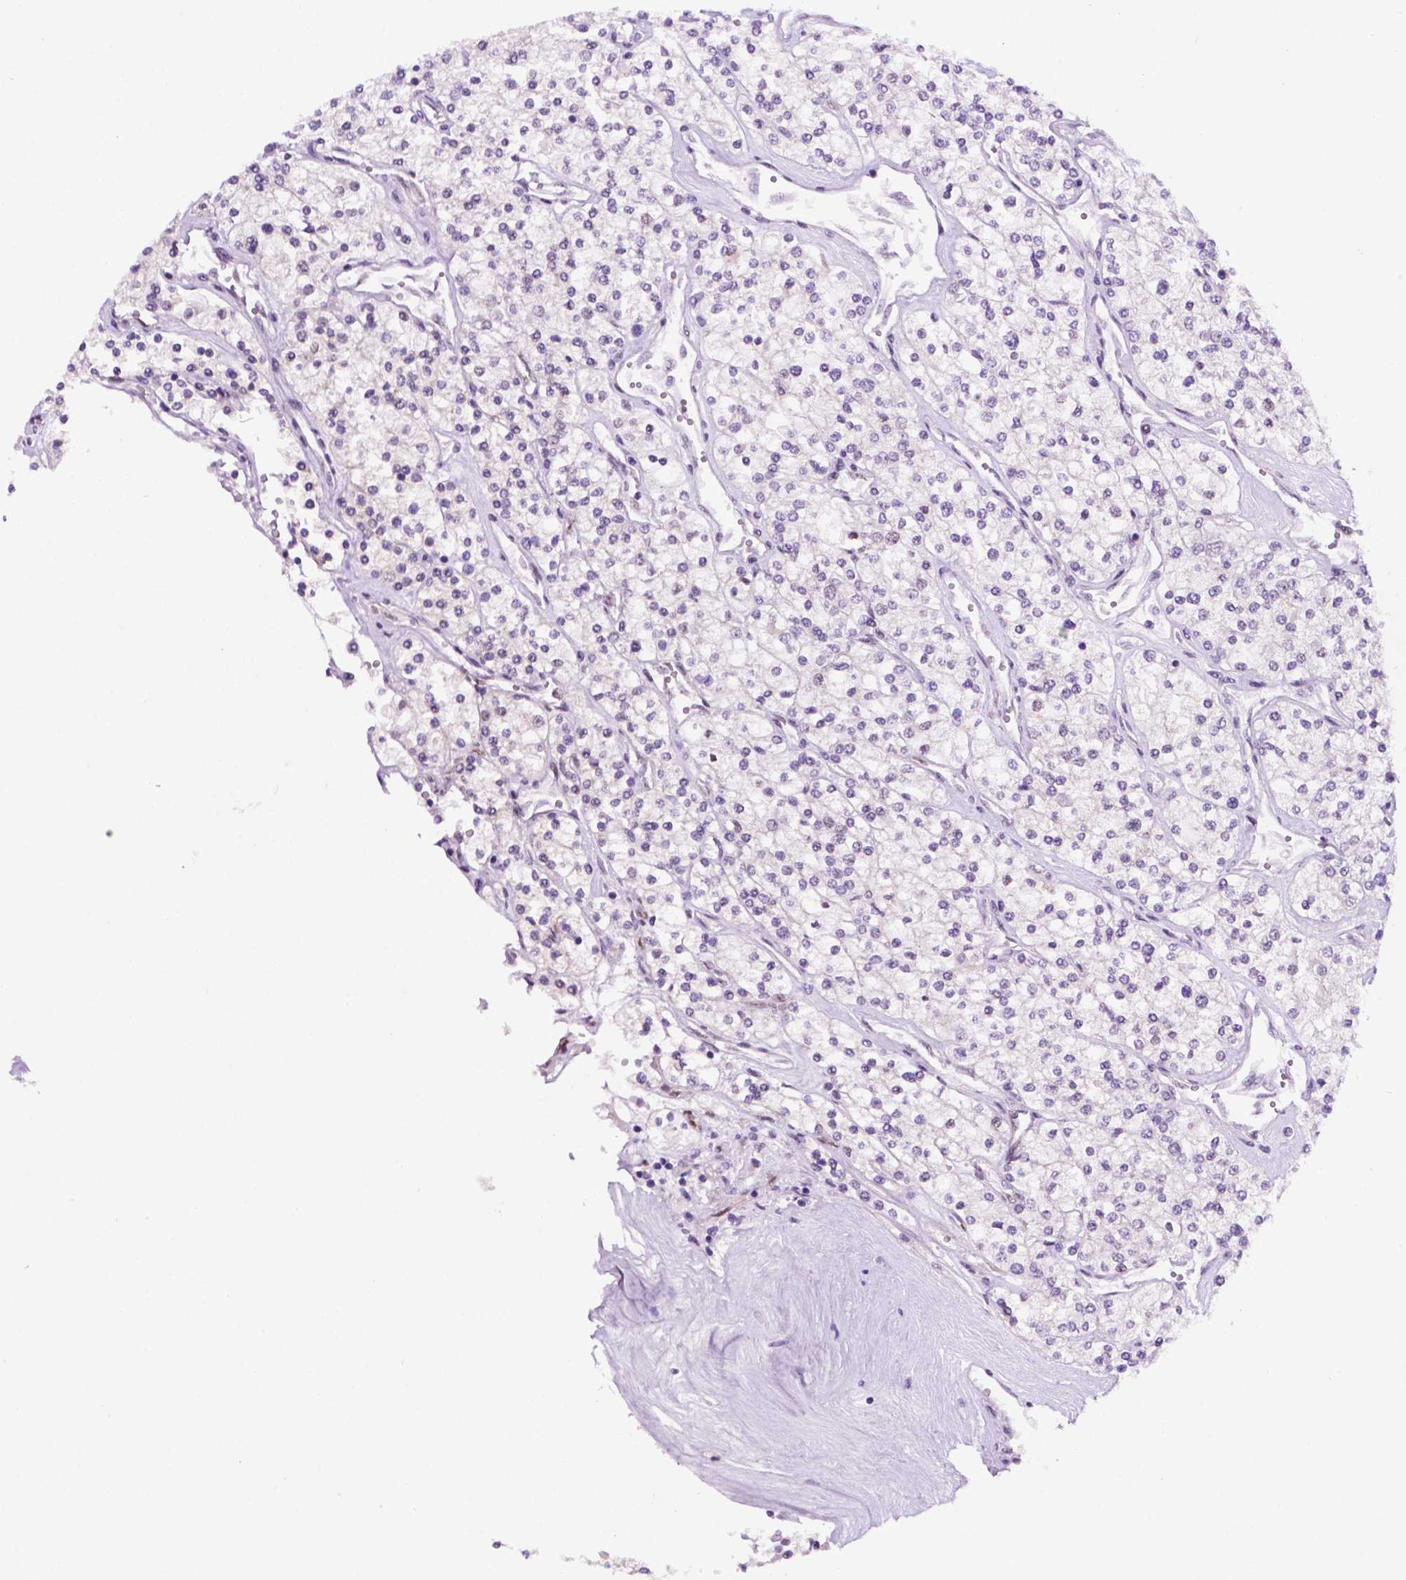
{"staining": {"intensity": "negative", "quantity": "none", "location": "none"}, "tissue": "renal cancer", "cell_type": "Tumor cells", "image_type": "cancer", "snomed": [{"axis": "morphology", "description": "Adenocarcinoma, NOS"}, {"axis": "topography", "description": "Kidney"}], "caption": "Immunohistochemistry photomicrograph of human renal cancer stained for a protein (brown), which displays no expression in tumor cells.", "gene": "ERF", "patient": {"sex": "male", "age": 80}}